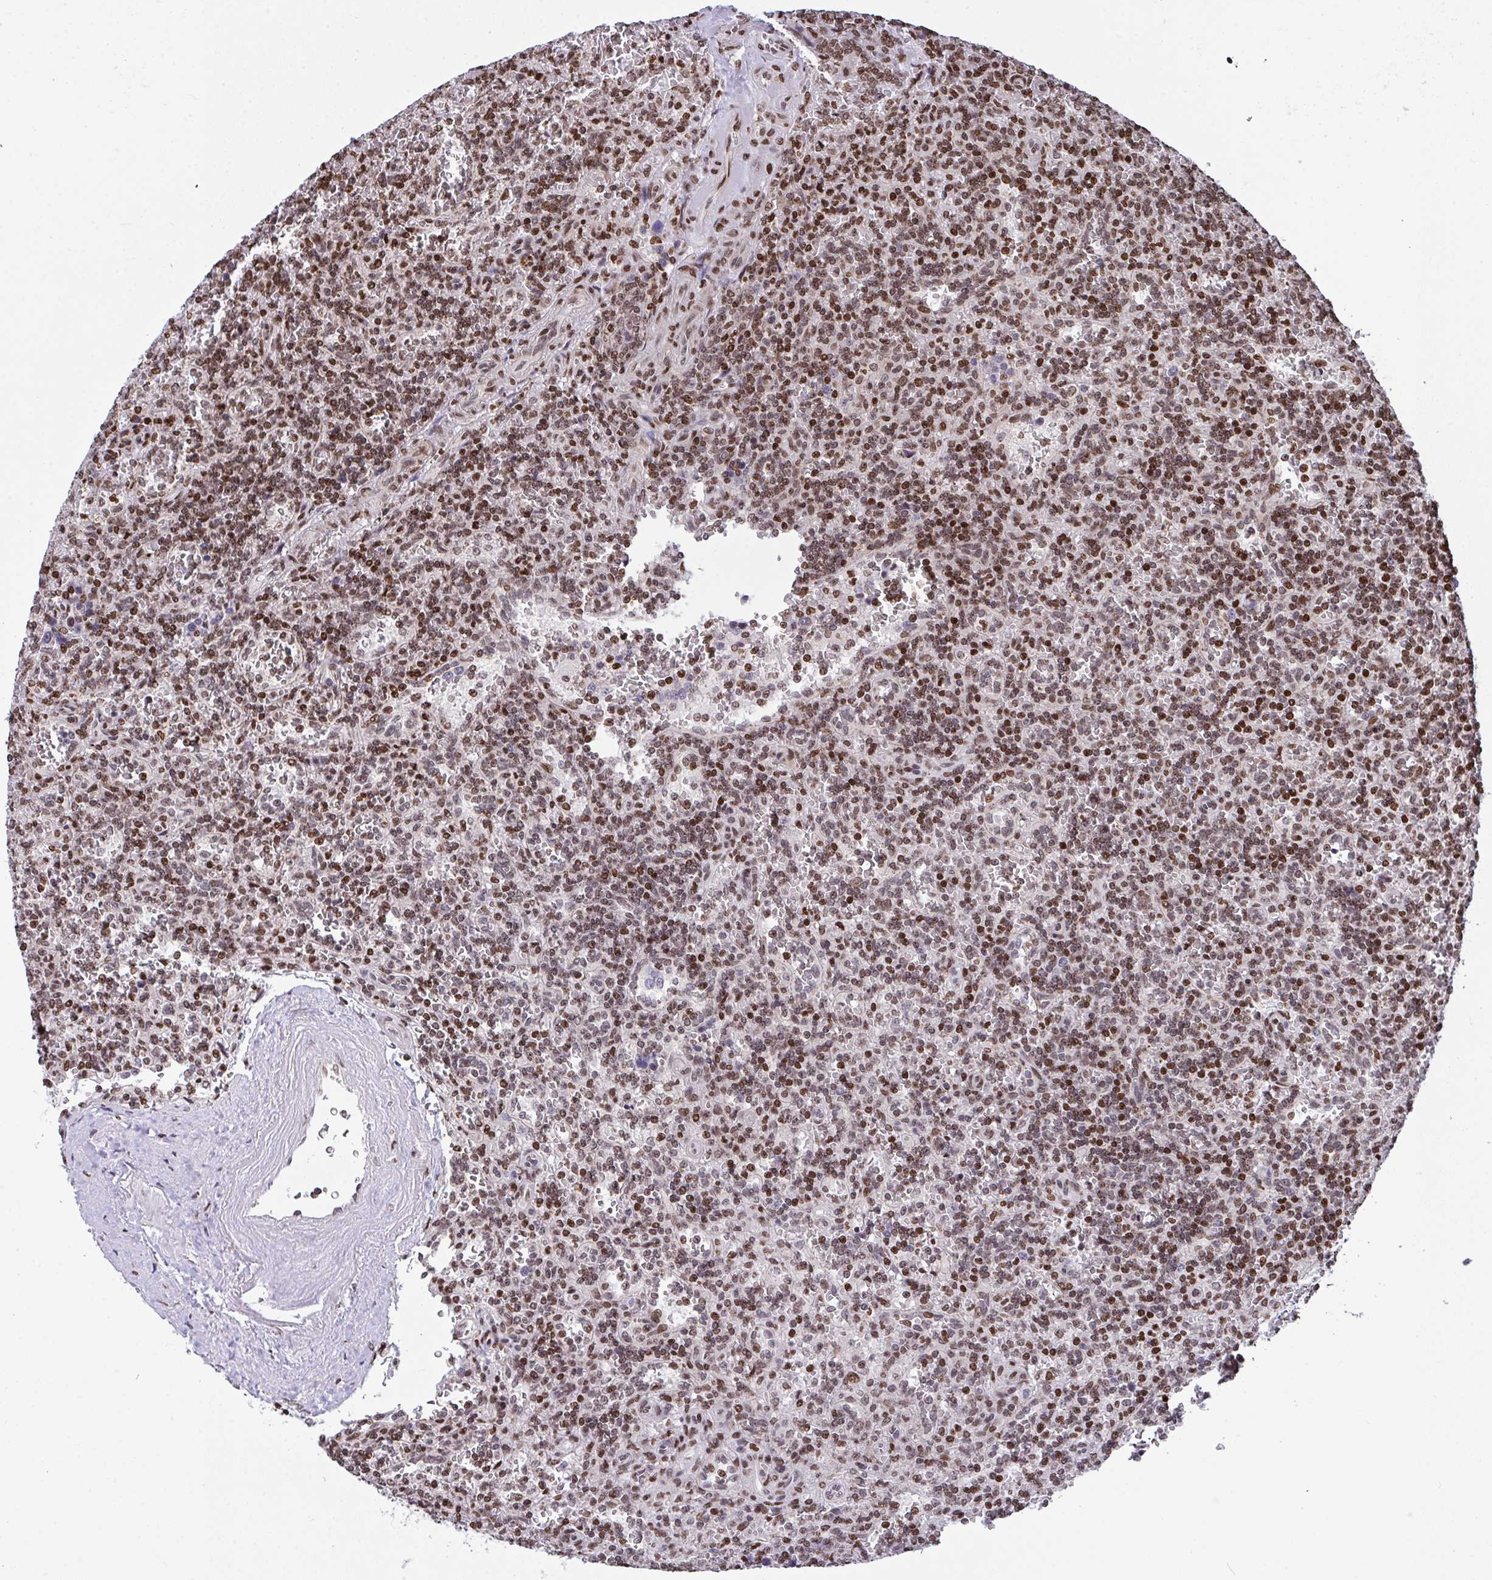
{"staining": {"intensity": "moderate", "quantity": ">75%", "location": "nuclear"}, "tissue": "lymphoma", "cell_type": "Tumor cells", "image_type": "cancer", "snomed": [{"axis": "morphology", "description": "Malignant lymphoma, non-Hodgkin's type, Low grade"}, {"axis": "topography", "description": "Spleen"}], "caption": "Protein analysis of low-grade malignant lymphoma, non-Hodgkin's type tissue reveals moderate nuclear staining in approximately >75% of tumor cells.", "gene": "RAPGEF5", "patient": {"sex": "male", "age": 73}}